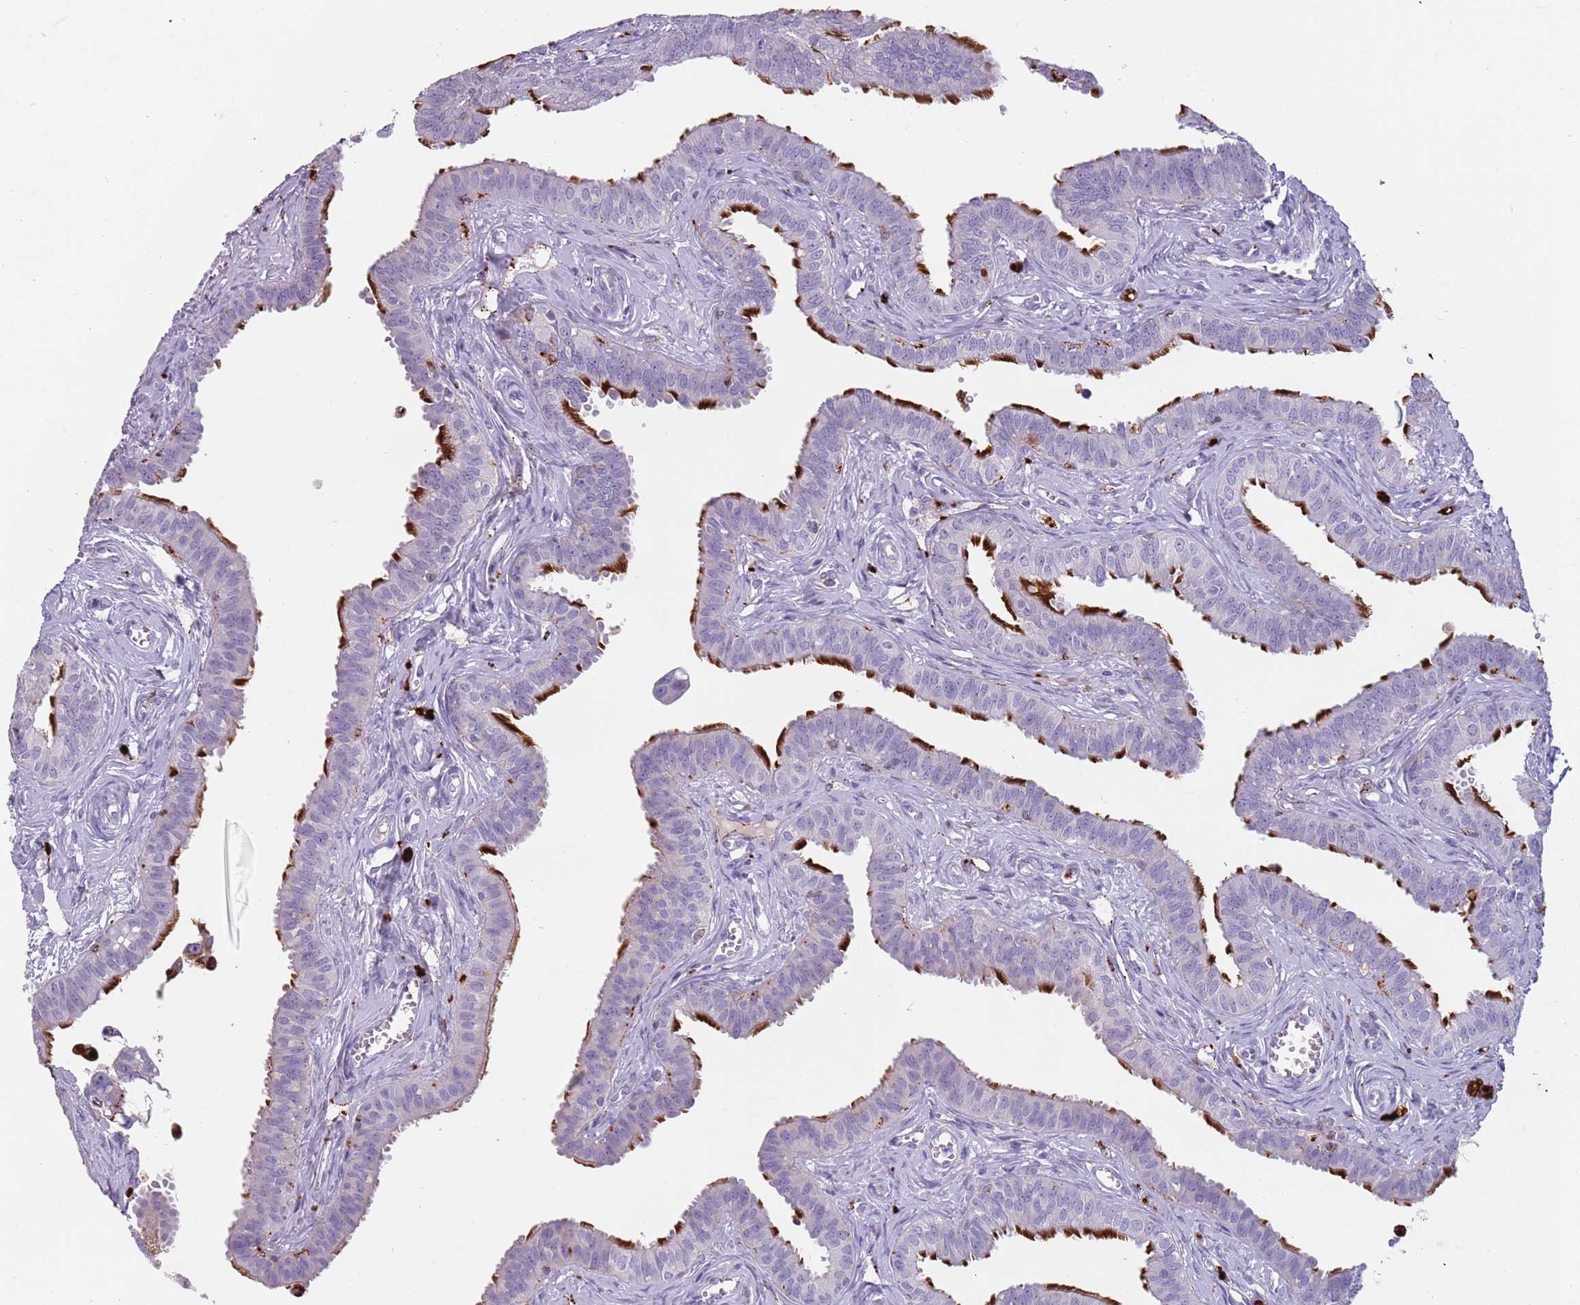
{"staining": {"intensity": "strong", "quantity": "<25%", "location": "cytoplasmic/membranous"}, "tissue": "fallopian tube", "cell_type": "Glandular cells", "image_type": "normal", "snomed": [{"axis": "morphology", "description": "Normal tissue, NOS"}, {"axis": "morphology", "description": "Carcinoma, NOS"}, {"axis": "topography", "description": "Fallopian tube"}, {"axis": "topography", "description": "Ovary"}], "caption": "Immunohistochemistry (IHC) photomicrograph of unremarkable fallopian tube: fallopian tube stained using immunohistochemistry demonstrates medium levels of strong protein expression localized specifically in the cytoplasmic/membranous of glandular cells, appearing as a cytoplasmic/membranous brown color.", "gene": "NWD2", "patient": {"sex": "female", "age": 59}}